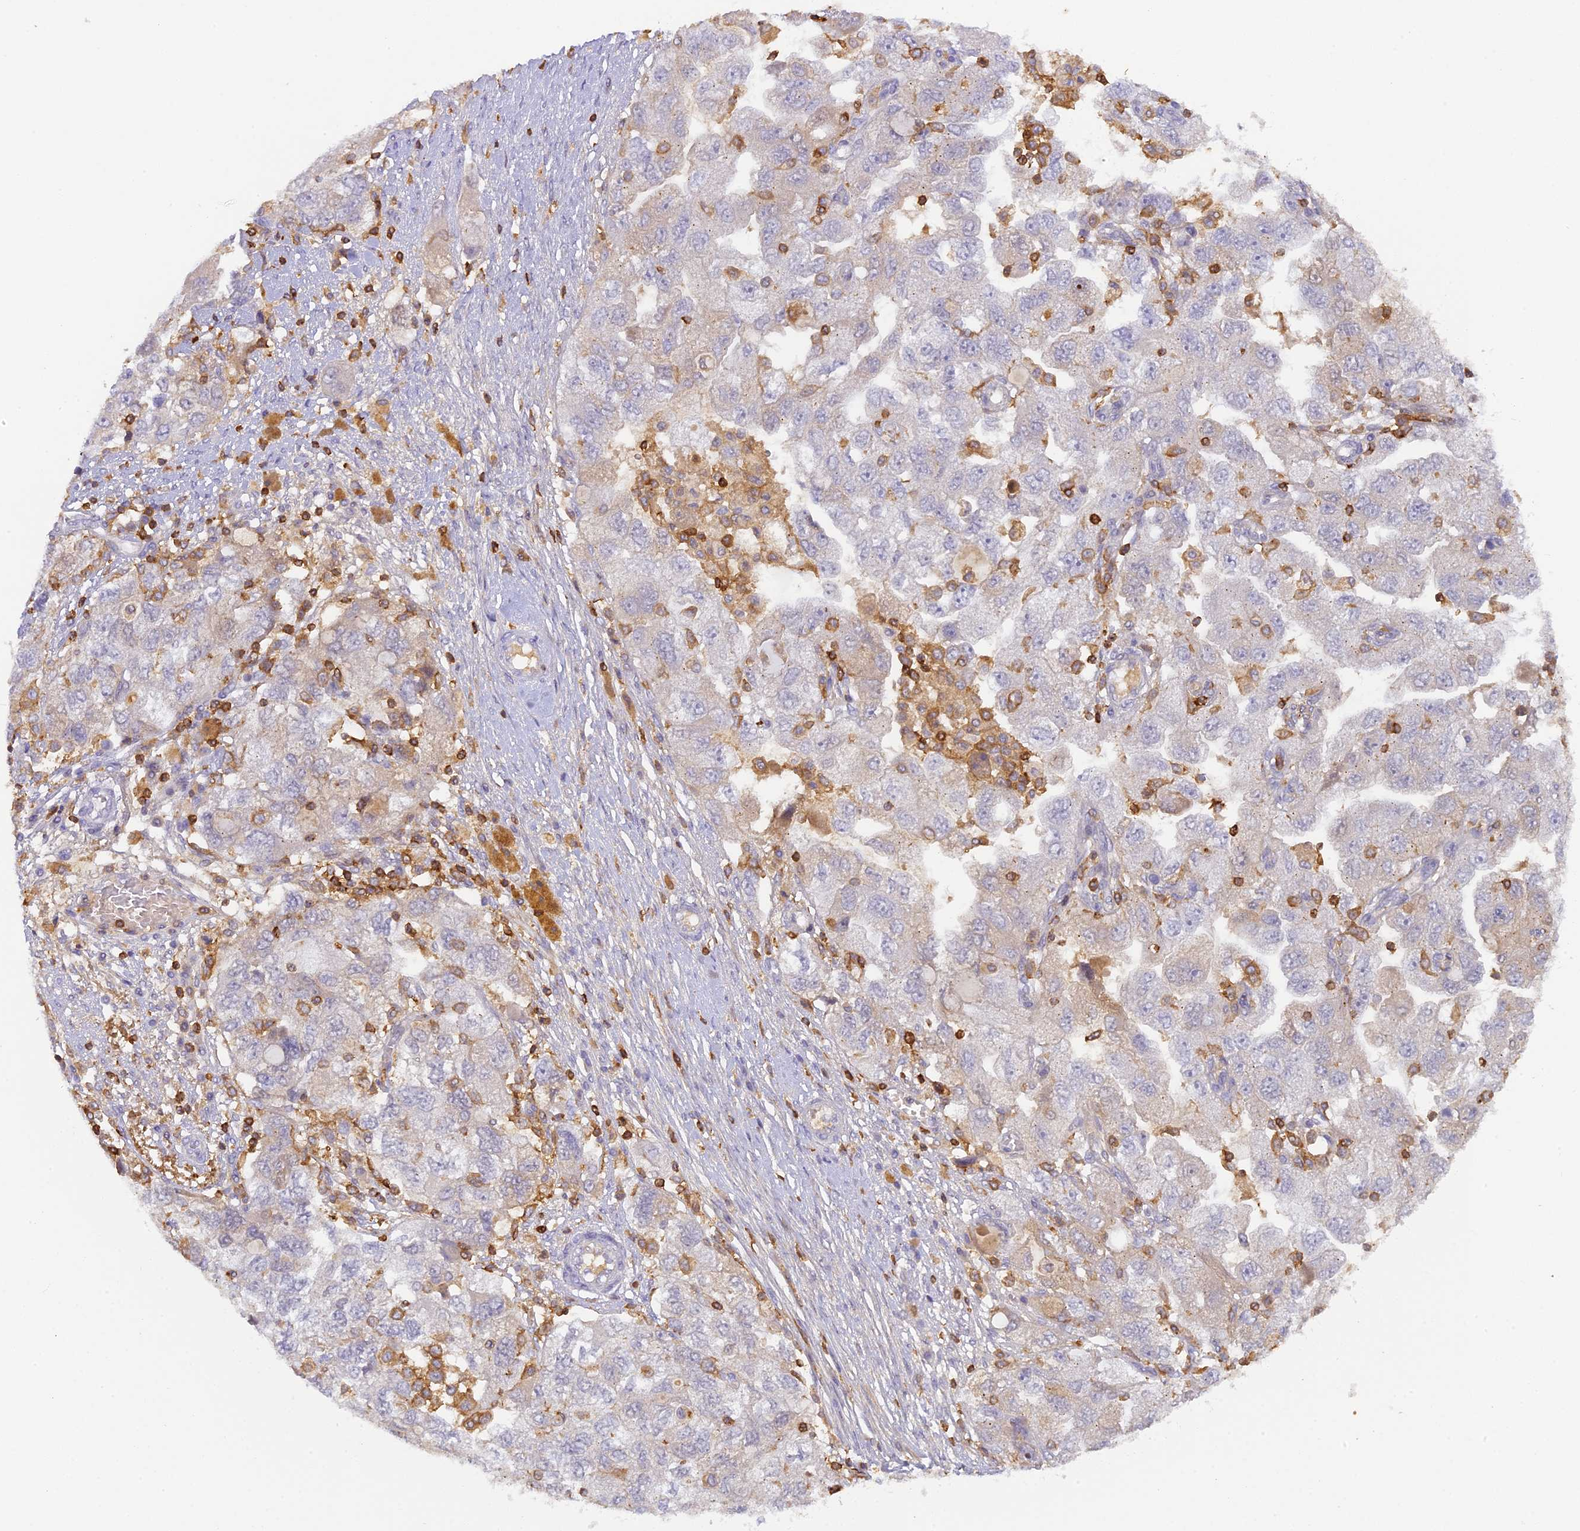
{"staining": {"intensity": "weak", "quantity": "<25%", "location": "cytoplasmic/membranous"}, "tissue": "ovarian cancer", "cell_type": "Tumor cells", "image_type": "cancer", "snomed": [{"axis": "morphology", "description": "Carcinoma, NOS"}, {"axis": "morphology", "description": "Cystadenocarcinoma, serous, NOS"}, {"axis": "topography", "description": "Ovary"}], "caption": "High power microscopy micrograph of an immunohistochemistry image of ovarian cancer (carcinoma), revealing no significant positivity in tumor cells. The staining is performed using DAB (3,3'-diaminobenzidine) brown chromogen with nuclei counter-stained in using hematoxylin.", "gene": "FYB1", "patient": {"sex": "female", "age": 69}}